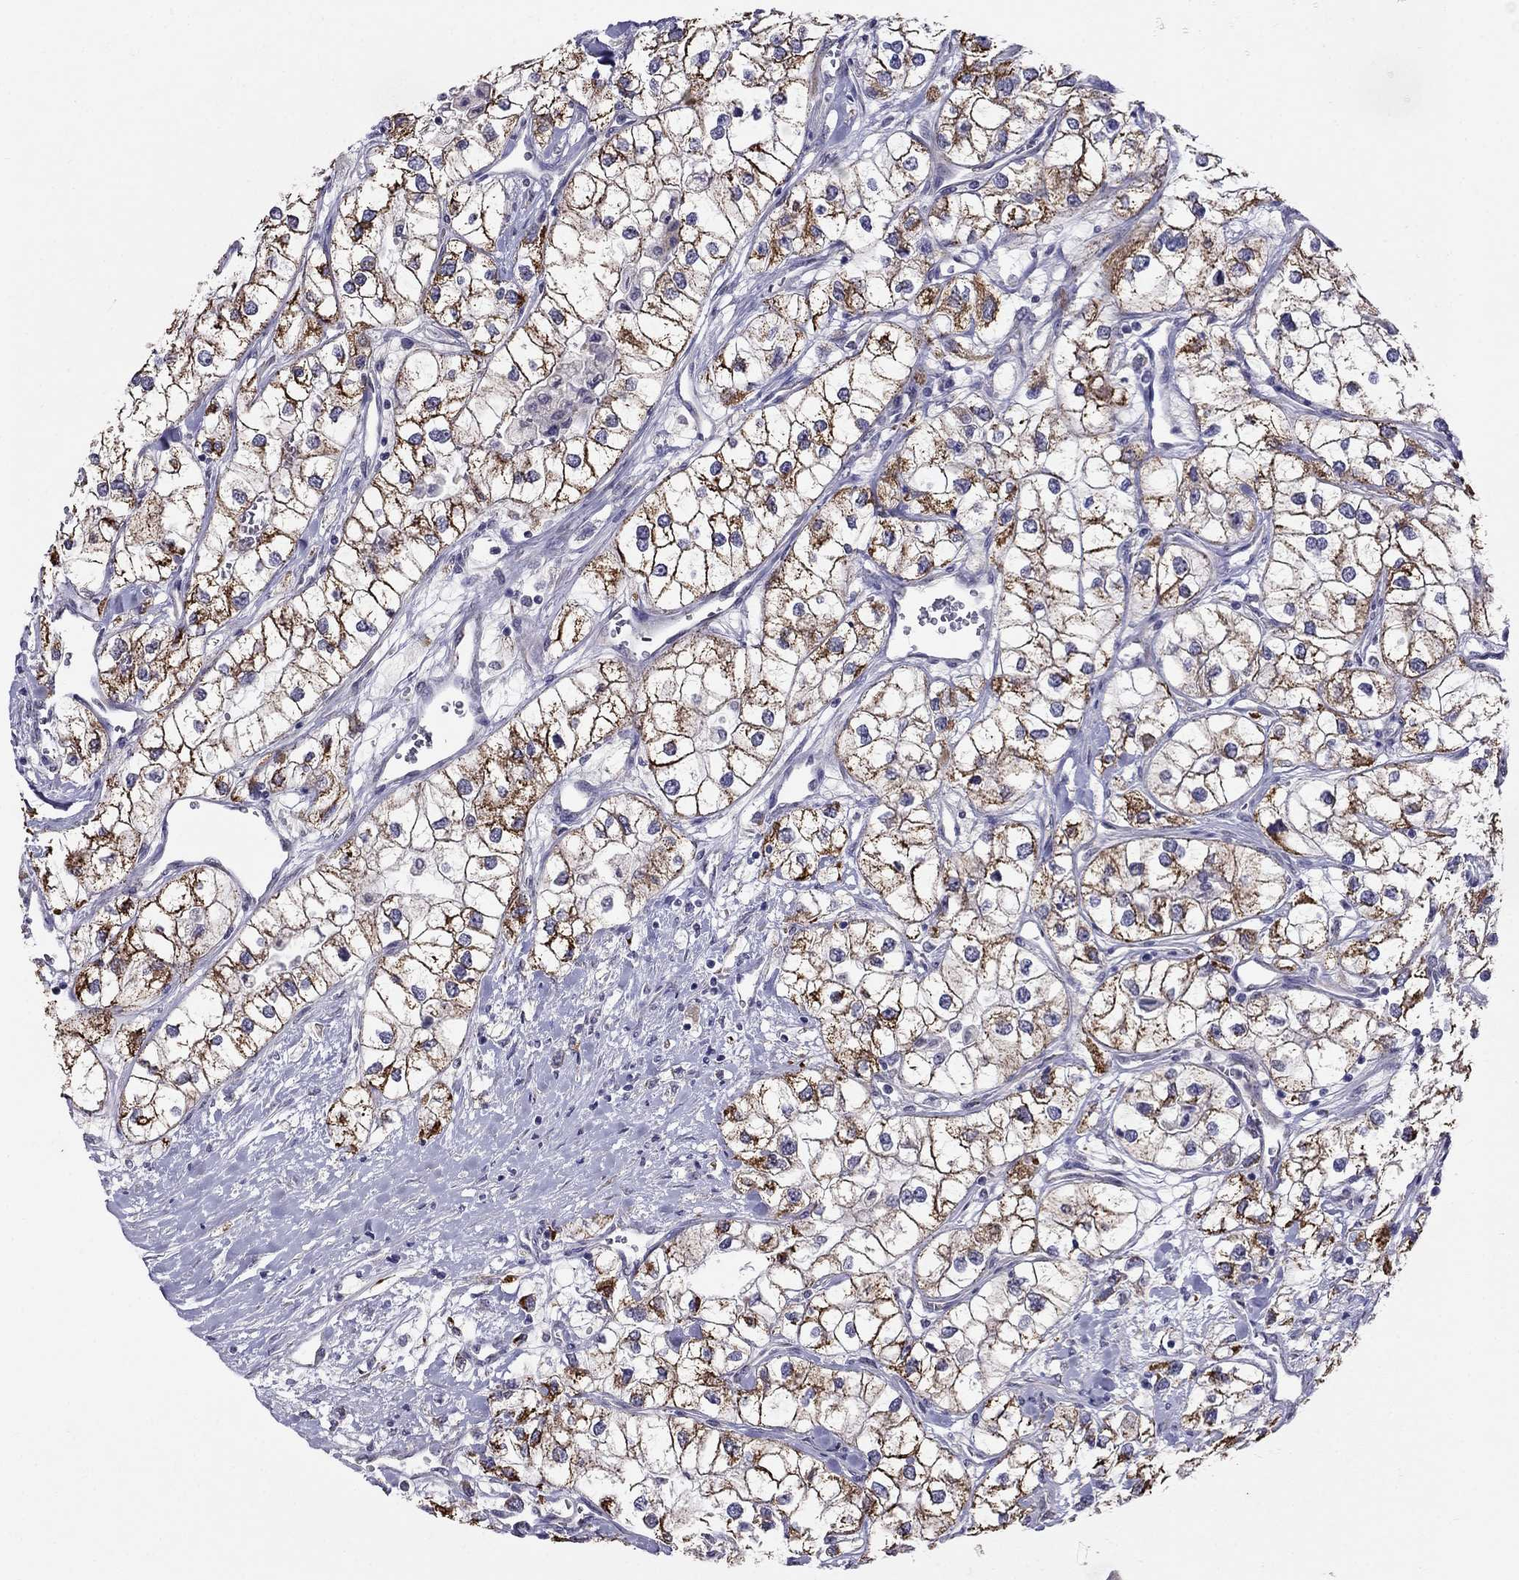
{"staining": {"intensity": "strong", "quantity": "25%-75%", "location": "cytoplasmic/membranous"}, "tissue": "renal cancer", "cell_type": "Tumor cells", "image_type": "cancer", "snomed": [{"axis": "morphology", "description": "Adenocarcinoma, NOS"}, {"axis": "topography", "description": "Kidney"}], "caption": "DAB (3,3'-diaminobenzidine) immunohistochemical staining of renal cancer (adenocarcinoma) shows strong cytoplasmic/membranous protein expression in approximately 25%-75% of tumor cells.", "gene": "MYO3B", "patient": {"sex": "male", "age": 59}}